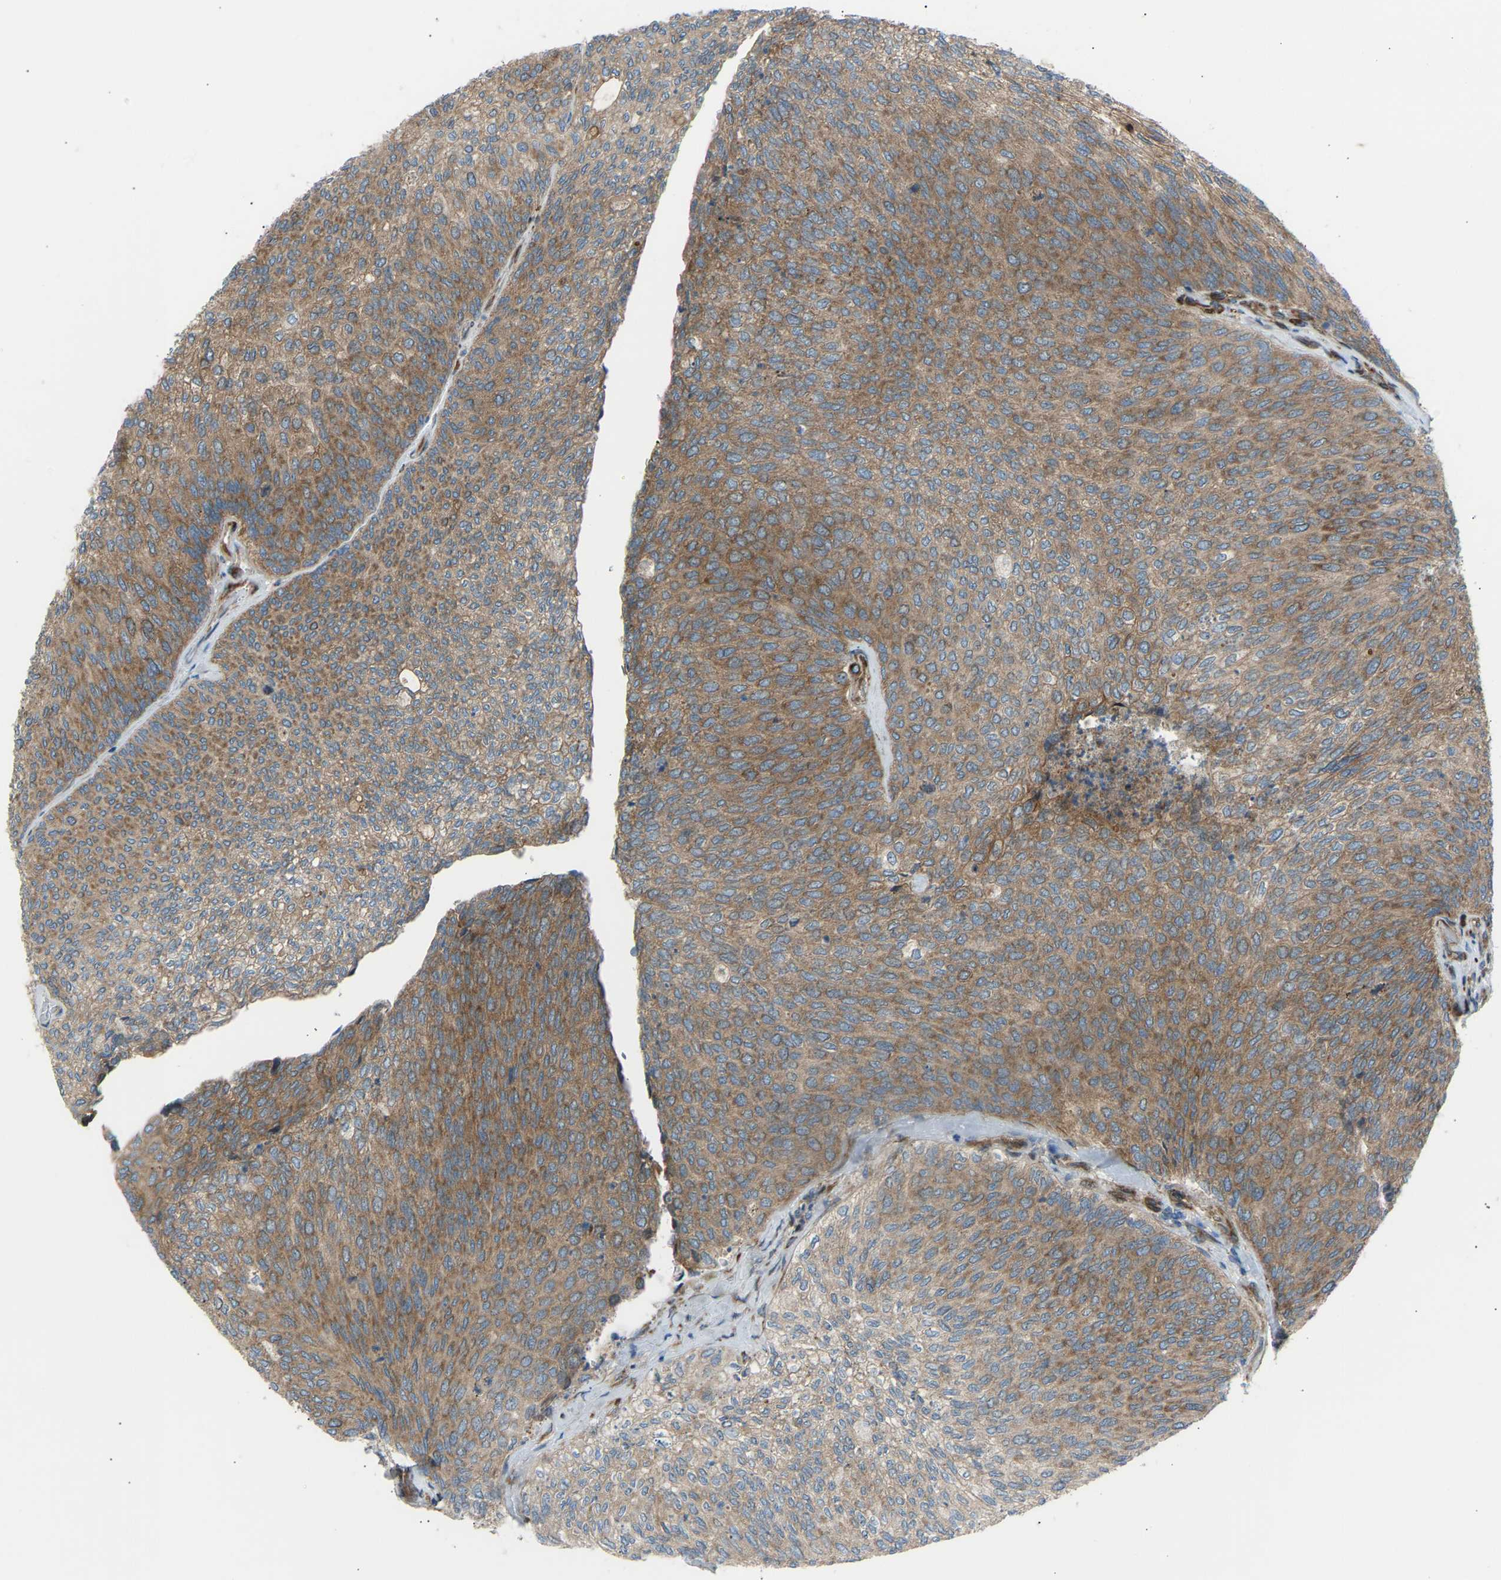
{"staining": {"intensity": "moderate", "quantity": ">75%", "location": "cytoplasmic/membranous"}, "tissue": "urothelial cancer", "cell_type": "Tumor cells", "image_type": "cancer", "snomed": [{"axis": "morphology", "description": "Urothelial carcinoma, Low grade"}, {"axis": "topography", "description": "Urinary bladder"}], "caption": "Immunohistochemical staining of low-grade urothelial carcinoma exhibits medium levels of moderate cytoplasmic/membranous staining in about >75% of tumor cells. (DAB IHC with brightfield microscopy, high magnification).", "gene": "VPS41", "patient": {"sex": "female", "age": 79}}